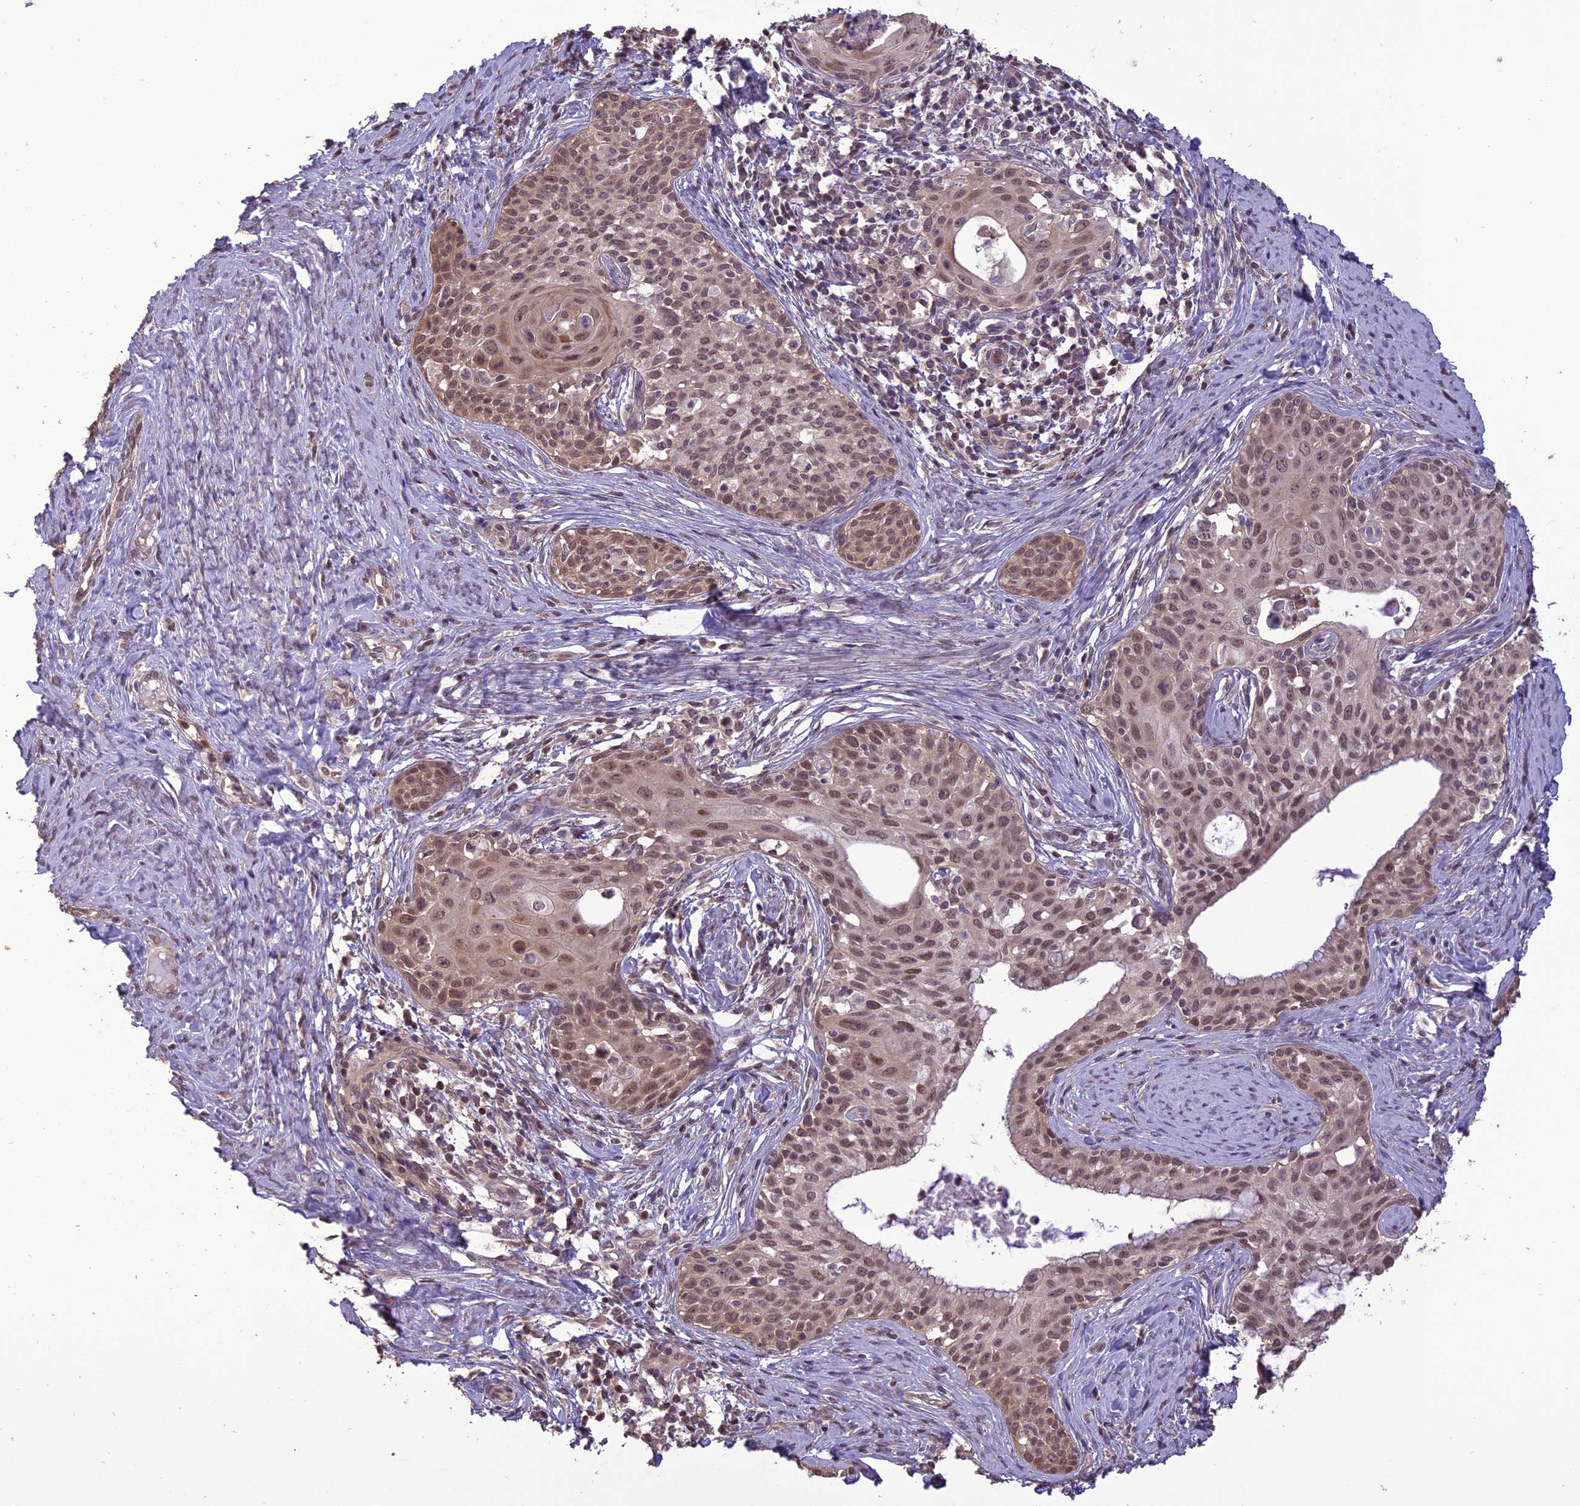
{"staining": {"intensity": "moderate", "quantity": ">75%", "location": "nuclear"}, "tissue": "cervical cancer", "cell_type": "Tumor cells", "image_type": "cancer", "snomed": [{"axis": "morphology", "description": "Squamous cell carcinoma, NOS"}, {"axis": "morphology", "description": "Adenocarcinoma, NOS"}, {"axis": "topography", "description": "Cervix"}], "caption": "IHC histopathology image of cervical squamous cell carcinoma stained for a protein (brown), which shows medium levels of moderate nuclear positivity in approximately >75% of tumor cells.", "gene": "TIGD7", "patient": {"sex": "female", "age": 52}}